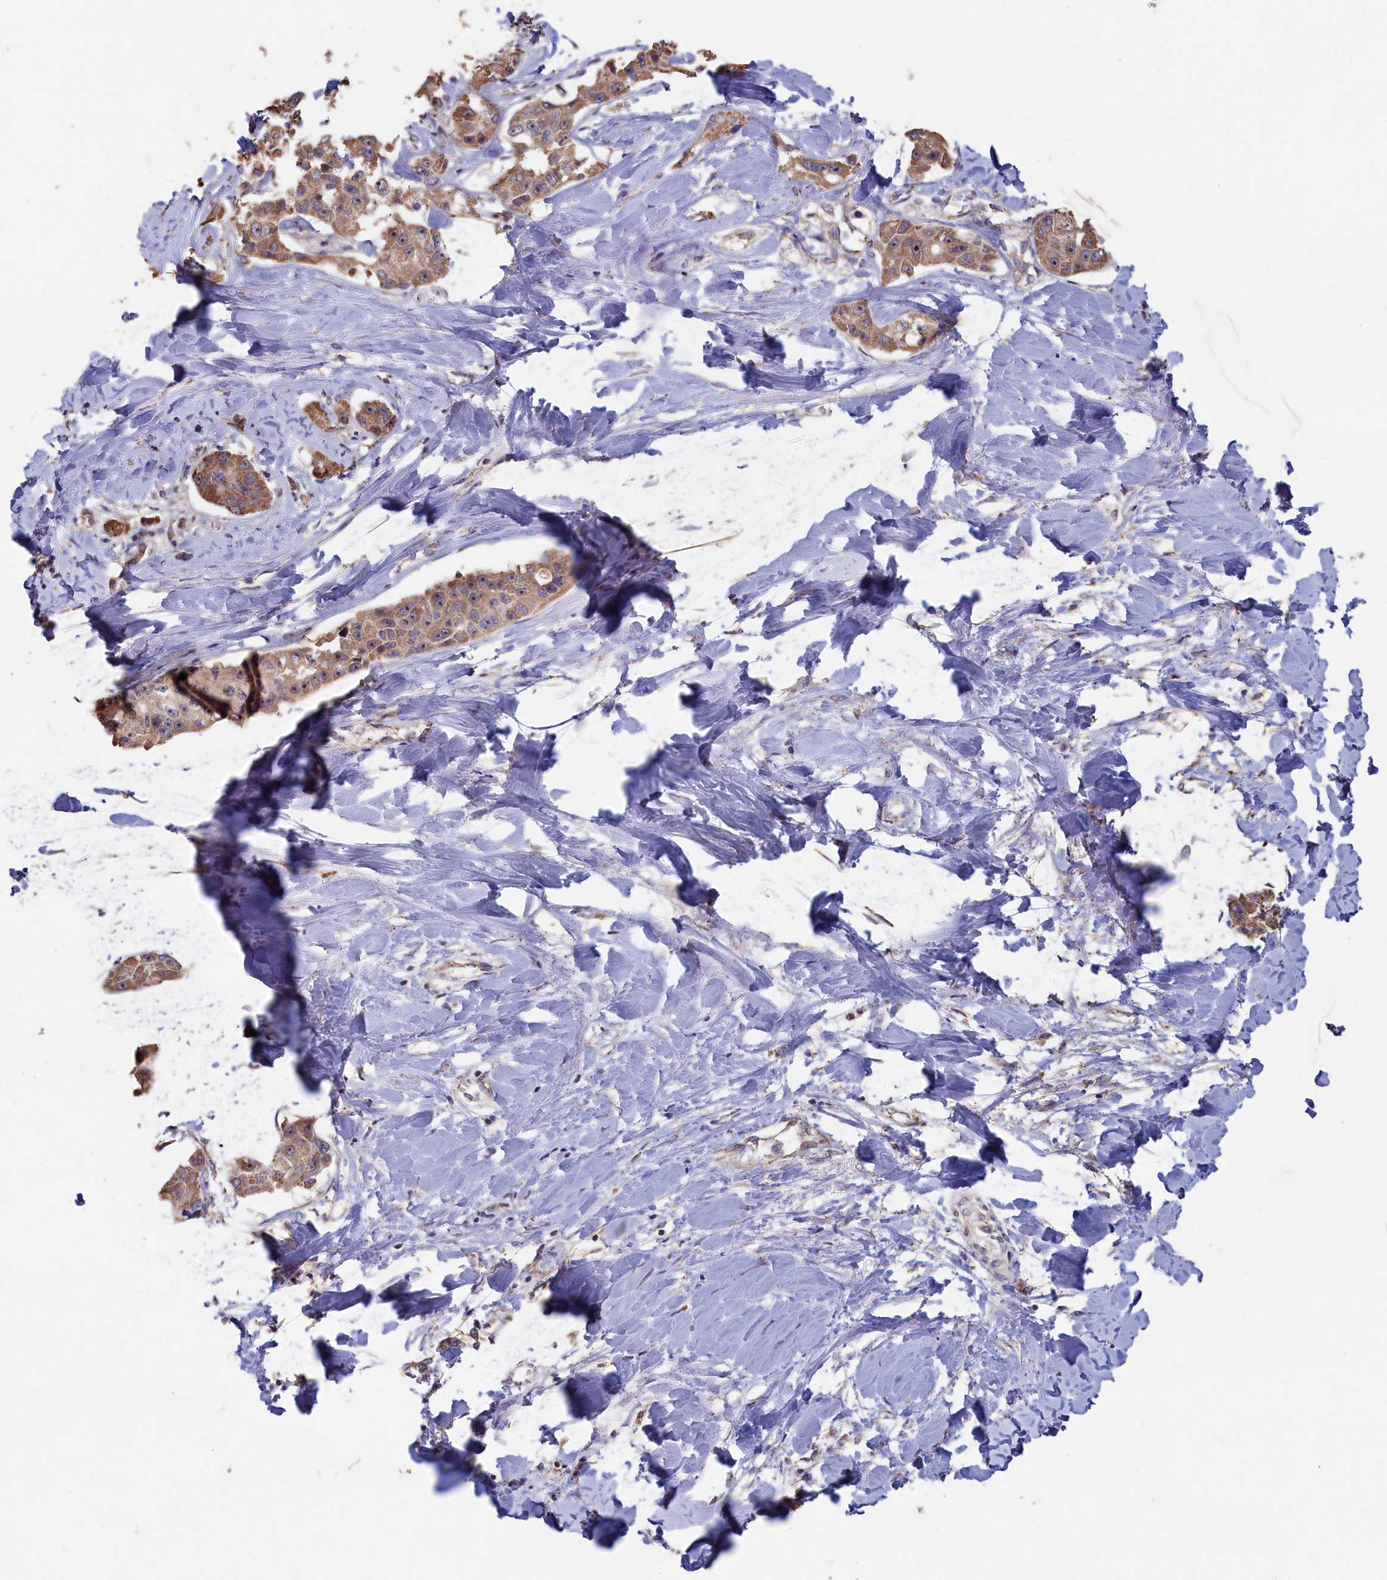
{"staining": {"intensity": "moderate", "quantity": ">75%", "location": "cytoplasmic/membranous,nuclear"}, "tissue": "liver cancer", "cell_type": "Tumor cells", "image_type": "cancer", "snomed": [{"axis": "morphology", "description": "Cholangiocarcinoma"}, {"axis": "topography", "description": "Liver"}], "caption": "Protein staining of liver cancer (cholangiocarcinoma) tissue displays moderate cytoplasmic/membranous and nuclear positivity in about >75% of tumor cells.", "gene": "ZNF816", "patient": {"sex": "male", "age": 59}}